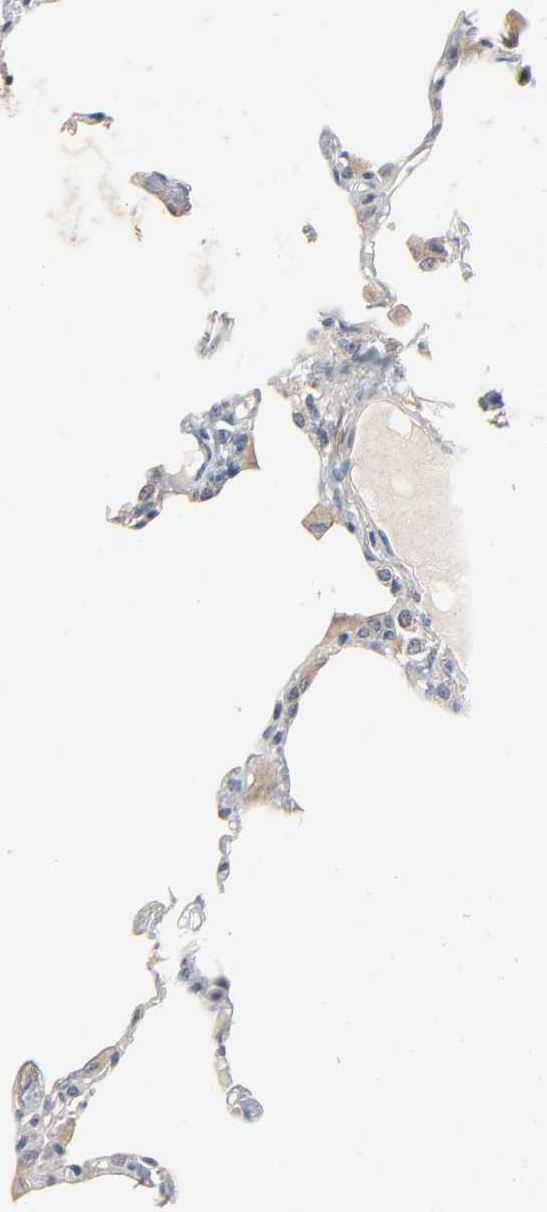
{"staining": {"intensity": "weak", "quantity": "25%-75%", "location": "cytoplasmic/membranous"}, "tissue": "lung", "cell_type": "Alveolar cells", "image_type": "normal", "snomed": [{"axis": "morphology", "description": "Normal tissue, NOS"}, {"axis": "topography", "description": "Lung"}], "caption": "Immunohistochemical staining of unremarkable lung demonstrates weak cytoplasmic/membranous protein positivity in about 25%-75% of alveolar cells.", "gene": "CD4", "patient": {"sex": "female", "age": 49}}